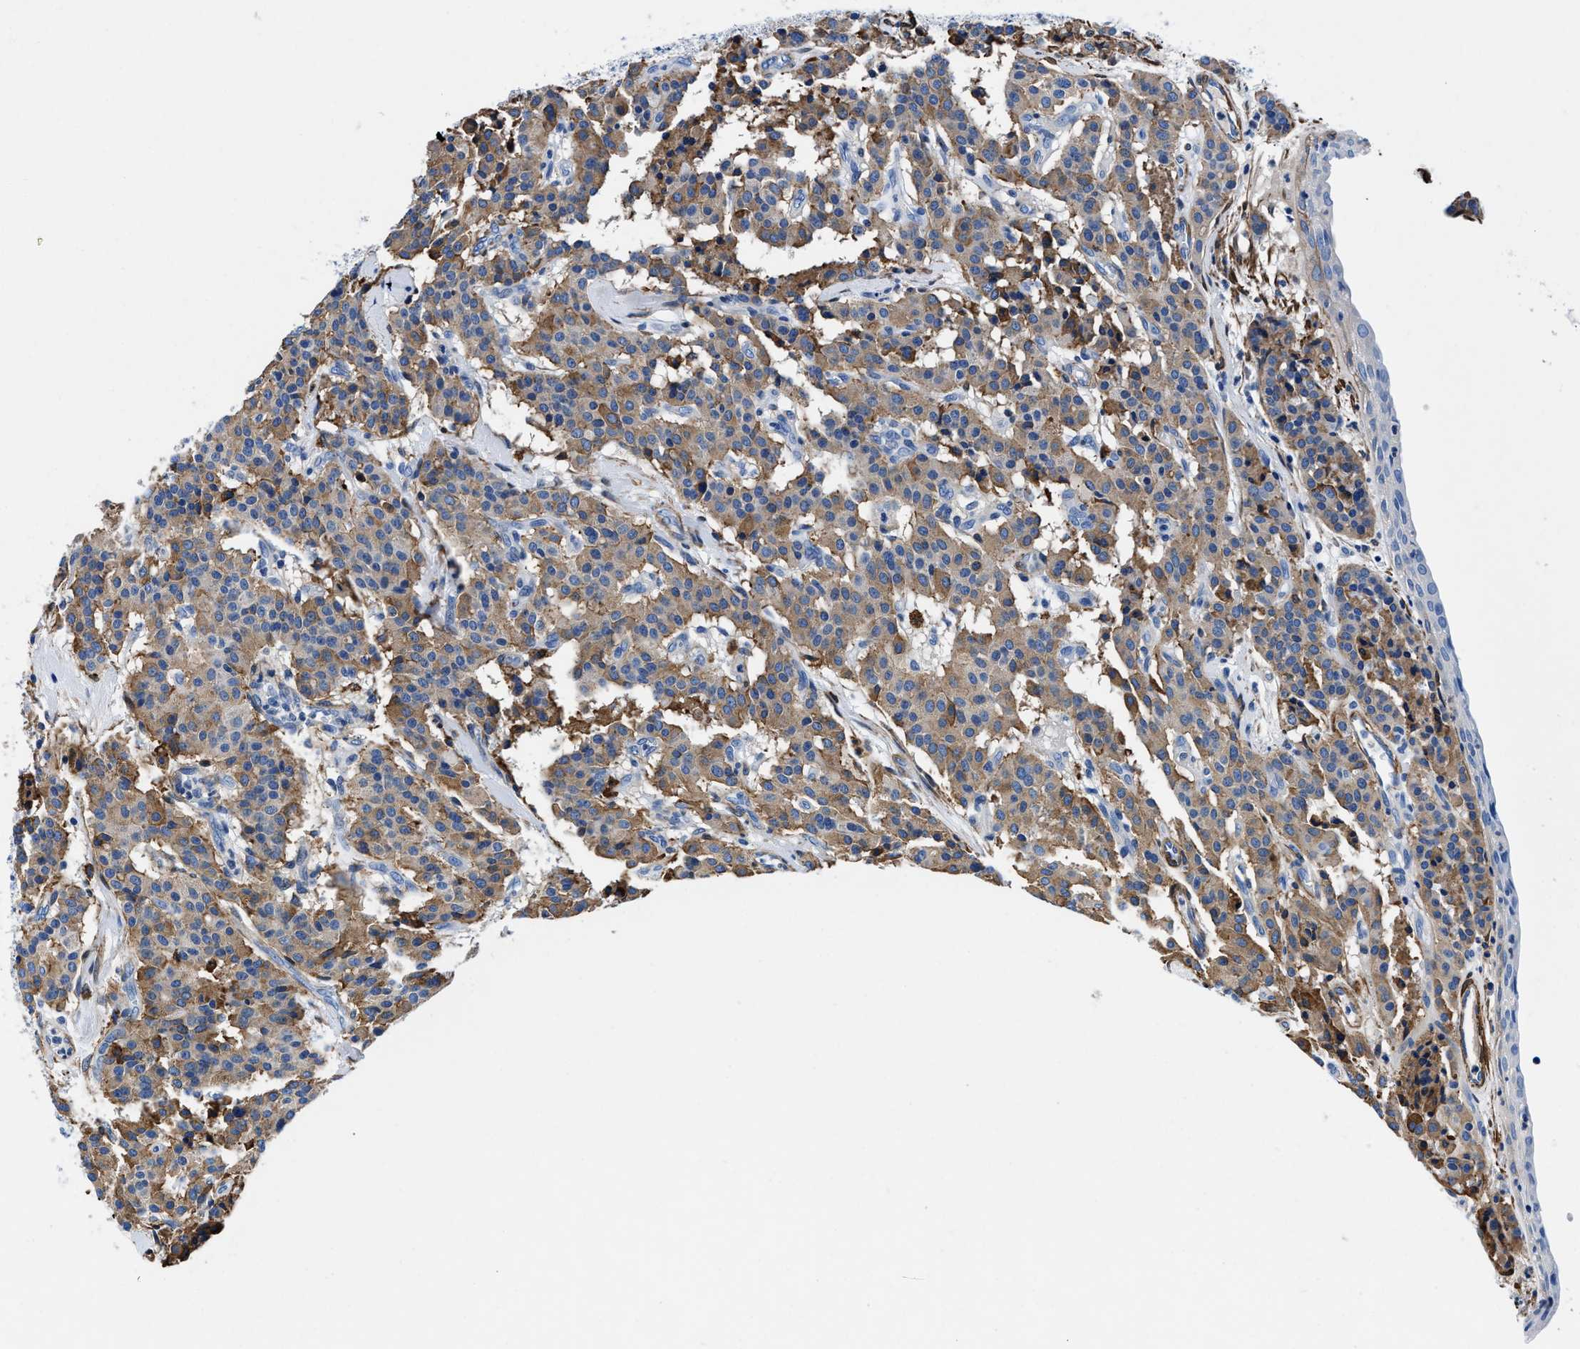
{"staining": {"intensity": "moderate", "quantity": ">75%", "location": "cytoplasmic/membranous"}, "tissue": "carcinoid", "cell_type": "Tumor cells", "image_type": "cancer", "snomed": [{"axis": "morphology", "description": "Carcinoid, malignant, NOS"}, {"axis": "topography", "description": "Lung"}], "caption": "Protein expression analysis of malignant carcinoid reveals moderate cytoplasmic/membranous expression in approximately >75% of tumor cells. The staining was performed using DAB, with brown indicating positive protein expression. Nuclei are stained blue with hematoxylin.", "gene": "TEX261", "patient": {"sex": "male", "age": 30}}